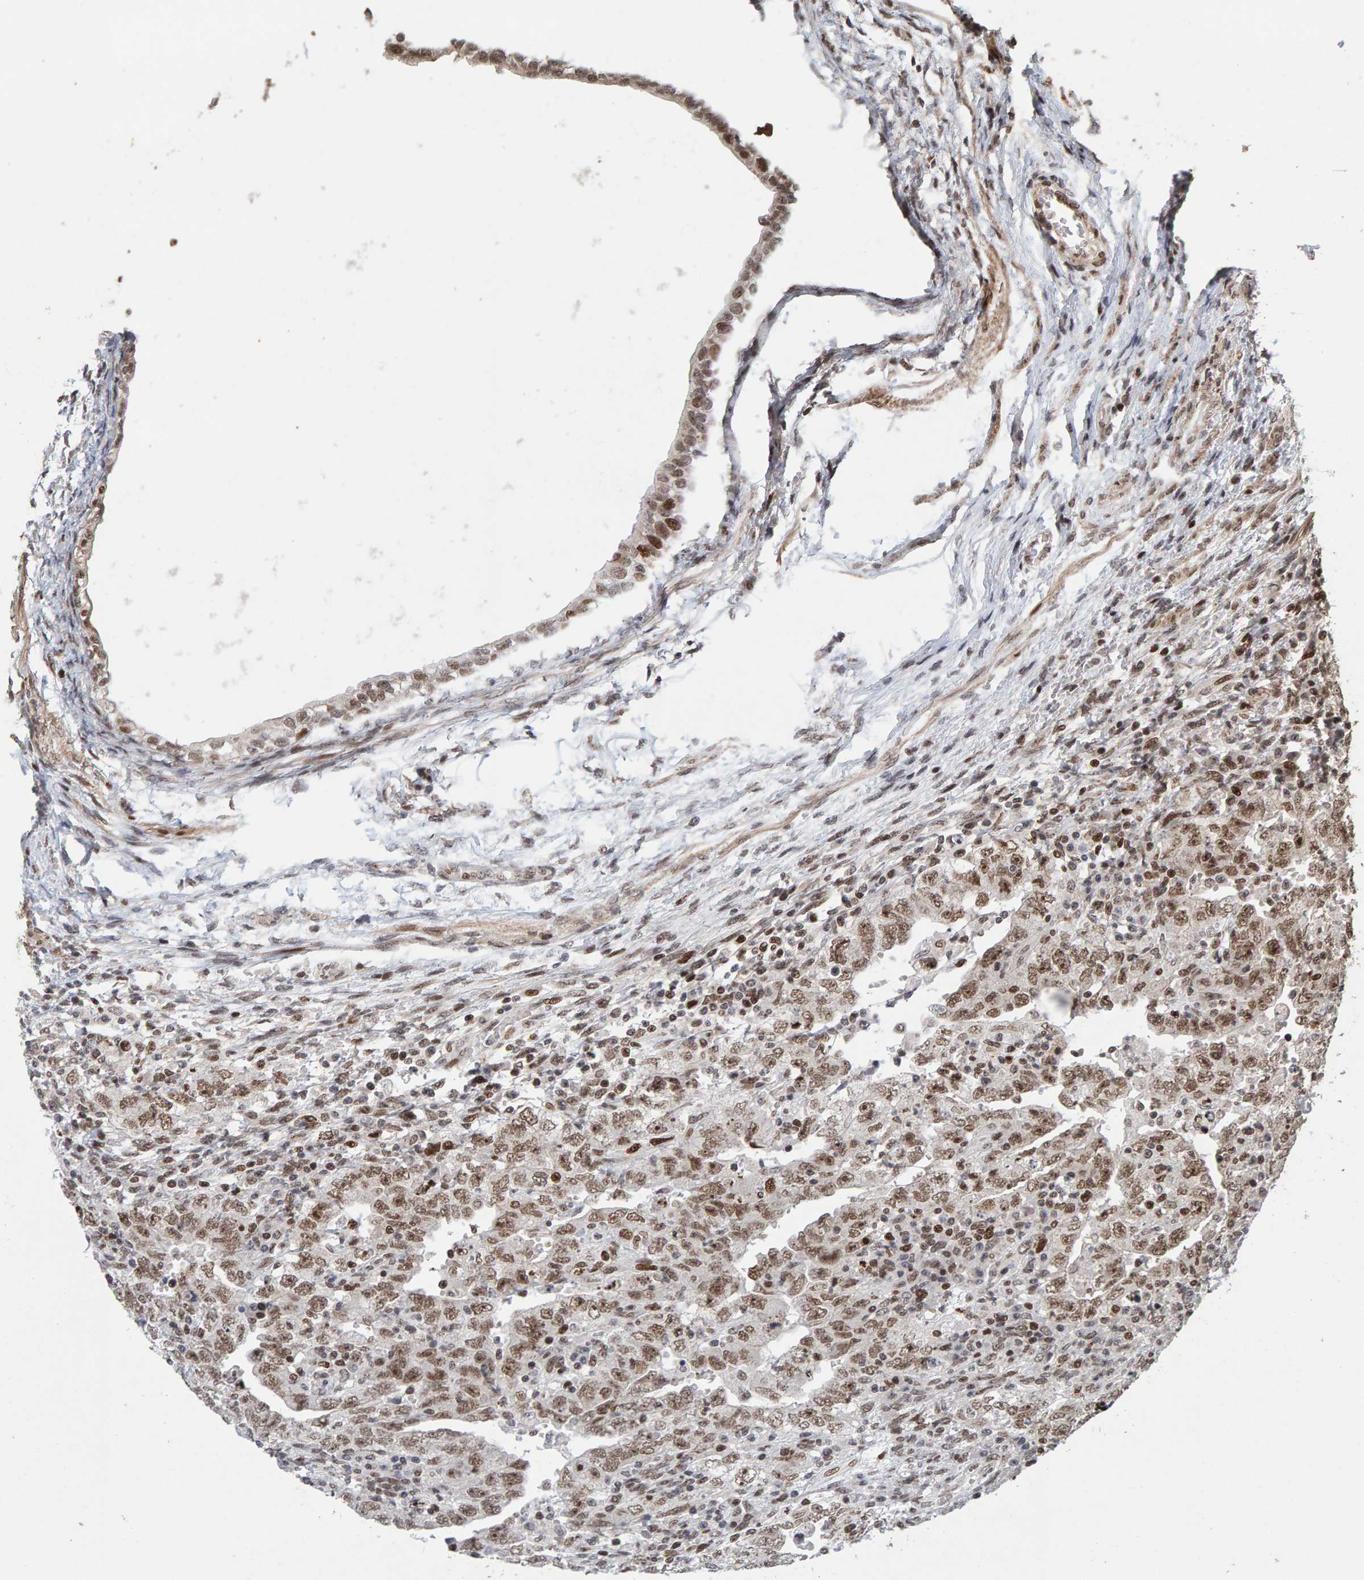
{"staining": {"intensity": "moderate", "quantity": ">75%", "location": "nuclear"}, "tissue": "testis cancer", "cell_type": "Tumor cells", "image_type": "cancer", "snomed": [{"axis": "morphology", "description": "Carcinoma, Embryonal, NOS"}, {"axis": "topography", "description": "Testis"}], "caption": "Brown immunohistochemical staining in human testis cancer exhibits moderate nuclear expression in approximately >75% of tumor cells.", "gene": "CHD4", "patient": {"sex": "male", "age": 26}}